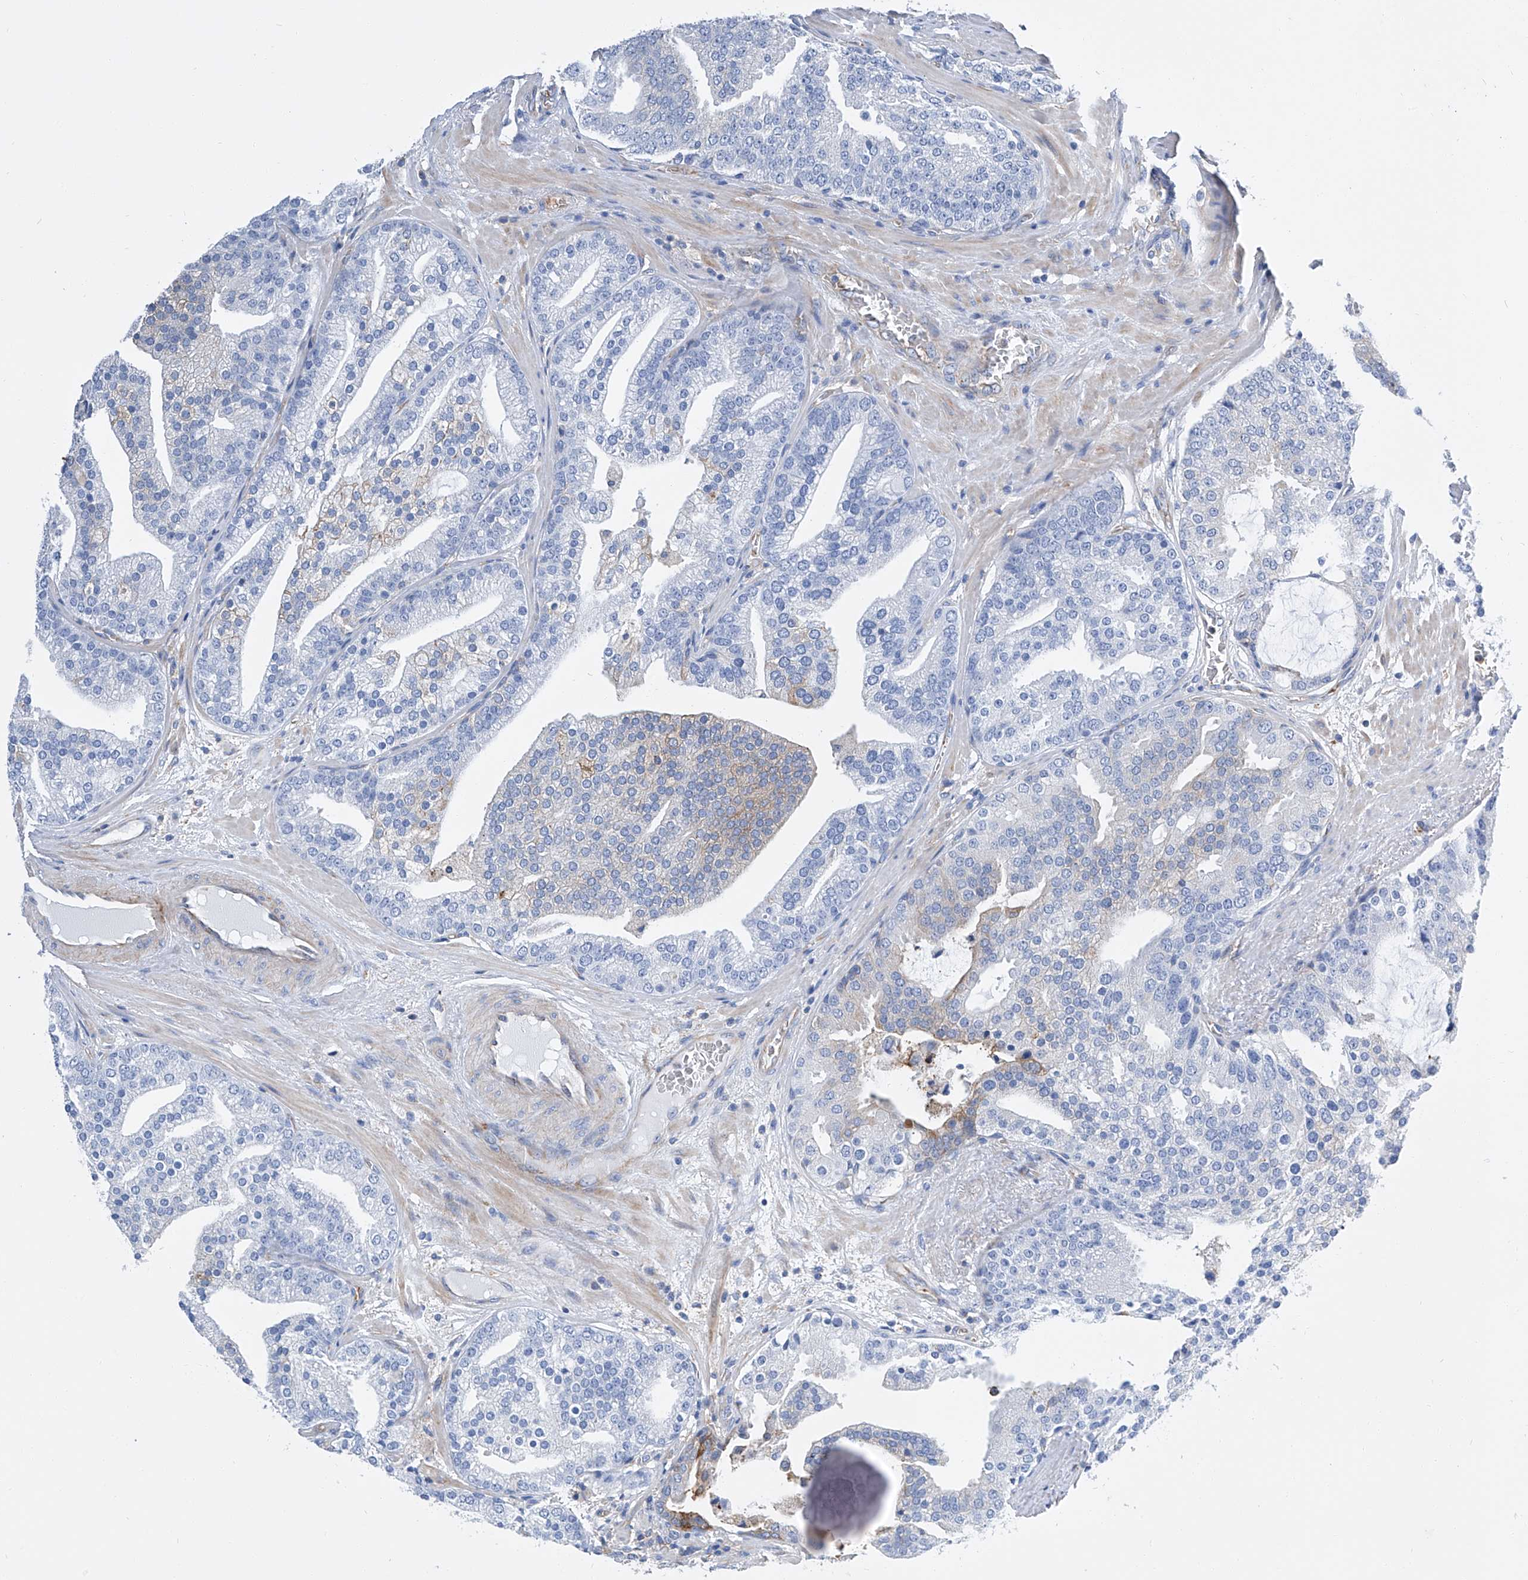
{"staining": {"intensity": "negative", "quantity": "none", "location": "none"}, "tissue": "prostate cancer", "cell_type": "Tumor cells", "image_type": "cancer", "snomed": [{"axis": "morphology", "description": "Adenocarcinoma, Low grade"}, {"axis": "topography", "description": "Prostate"}], "caption": "Prostate low-grade adenocarcinoma was stained to show a protein in brown. There is no significant staining in tumor cells.", "gene": "GPT", "patient": {"sex": "male", "age": 67}}